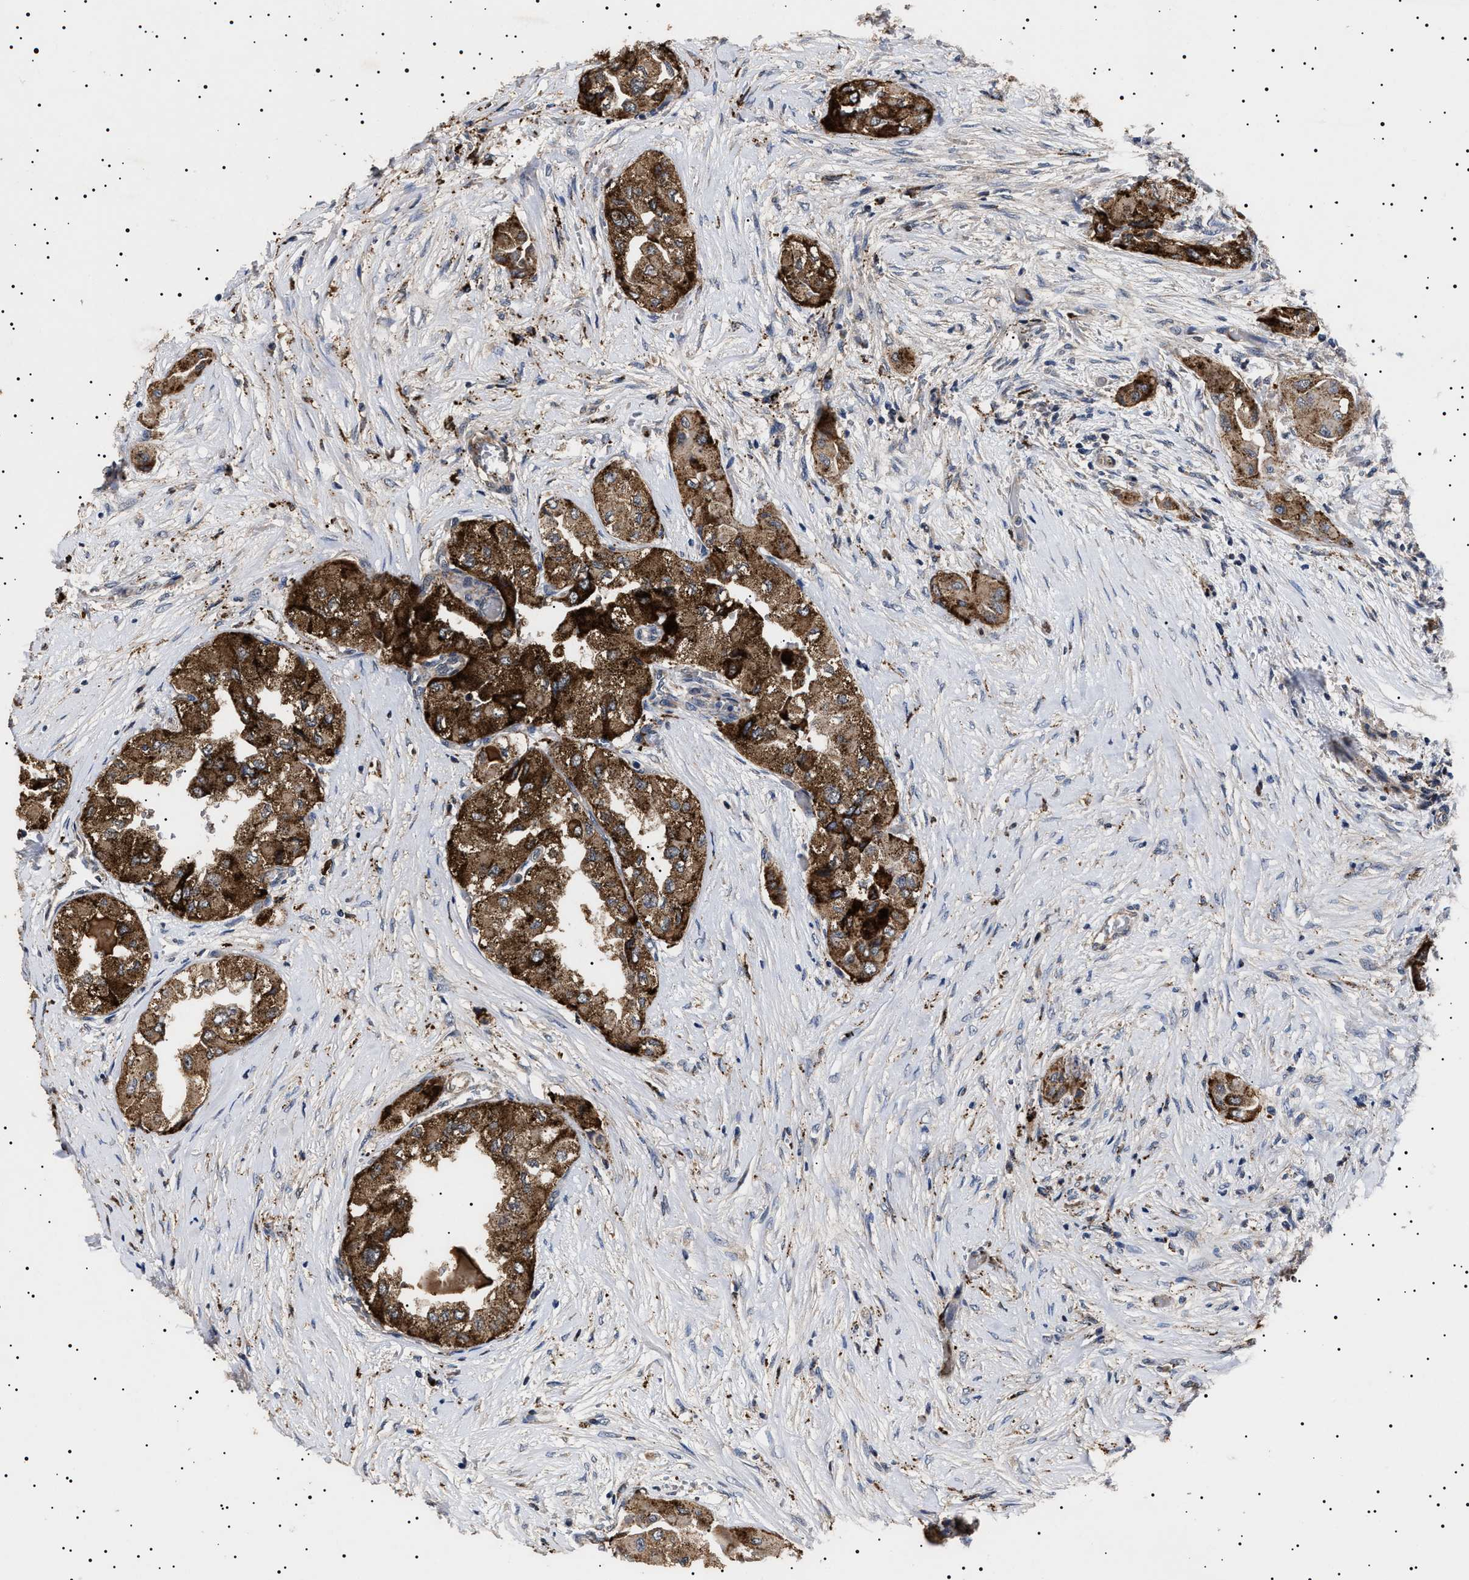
{"staining": {"intensity": "strong", "quantity": ">75%", "location": "cytoplasmic/membranous"}, "tissue": "thyroid cancer", "cell_type": "Tumor cells", "image_type": "cancer", "snomed": [{"axis": "morphology", "description": "Papillary adenocarcinoma, NOS"}, {"axis": "topography", "description": "Thyroid gland"}], "caption": "Thyroid papillary adenocarcinoma stained for a protein (brown) exhibits strong cytoplasmic/membranous positive positivity in about >75% of tumor cells.", "gene": "RAB34", "patient": {"sex": "female", "age": 59}}